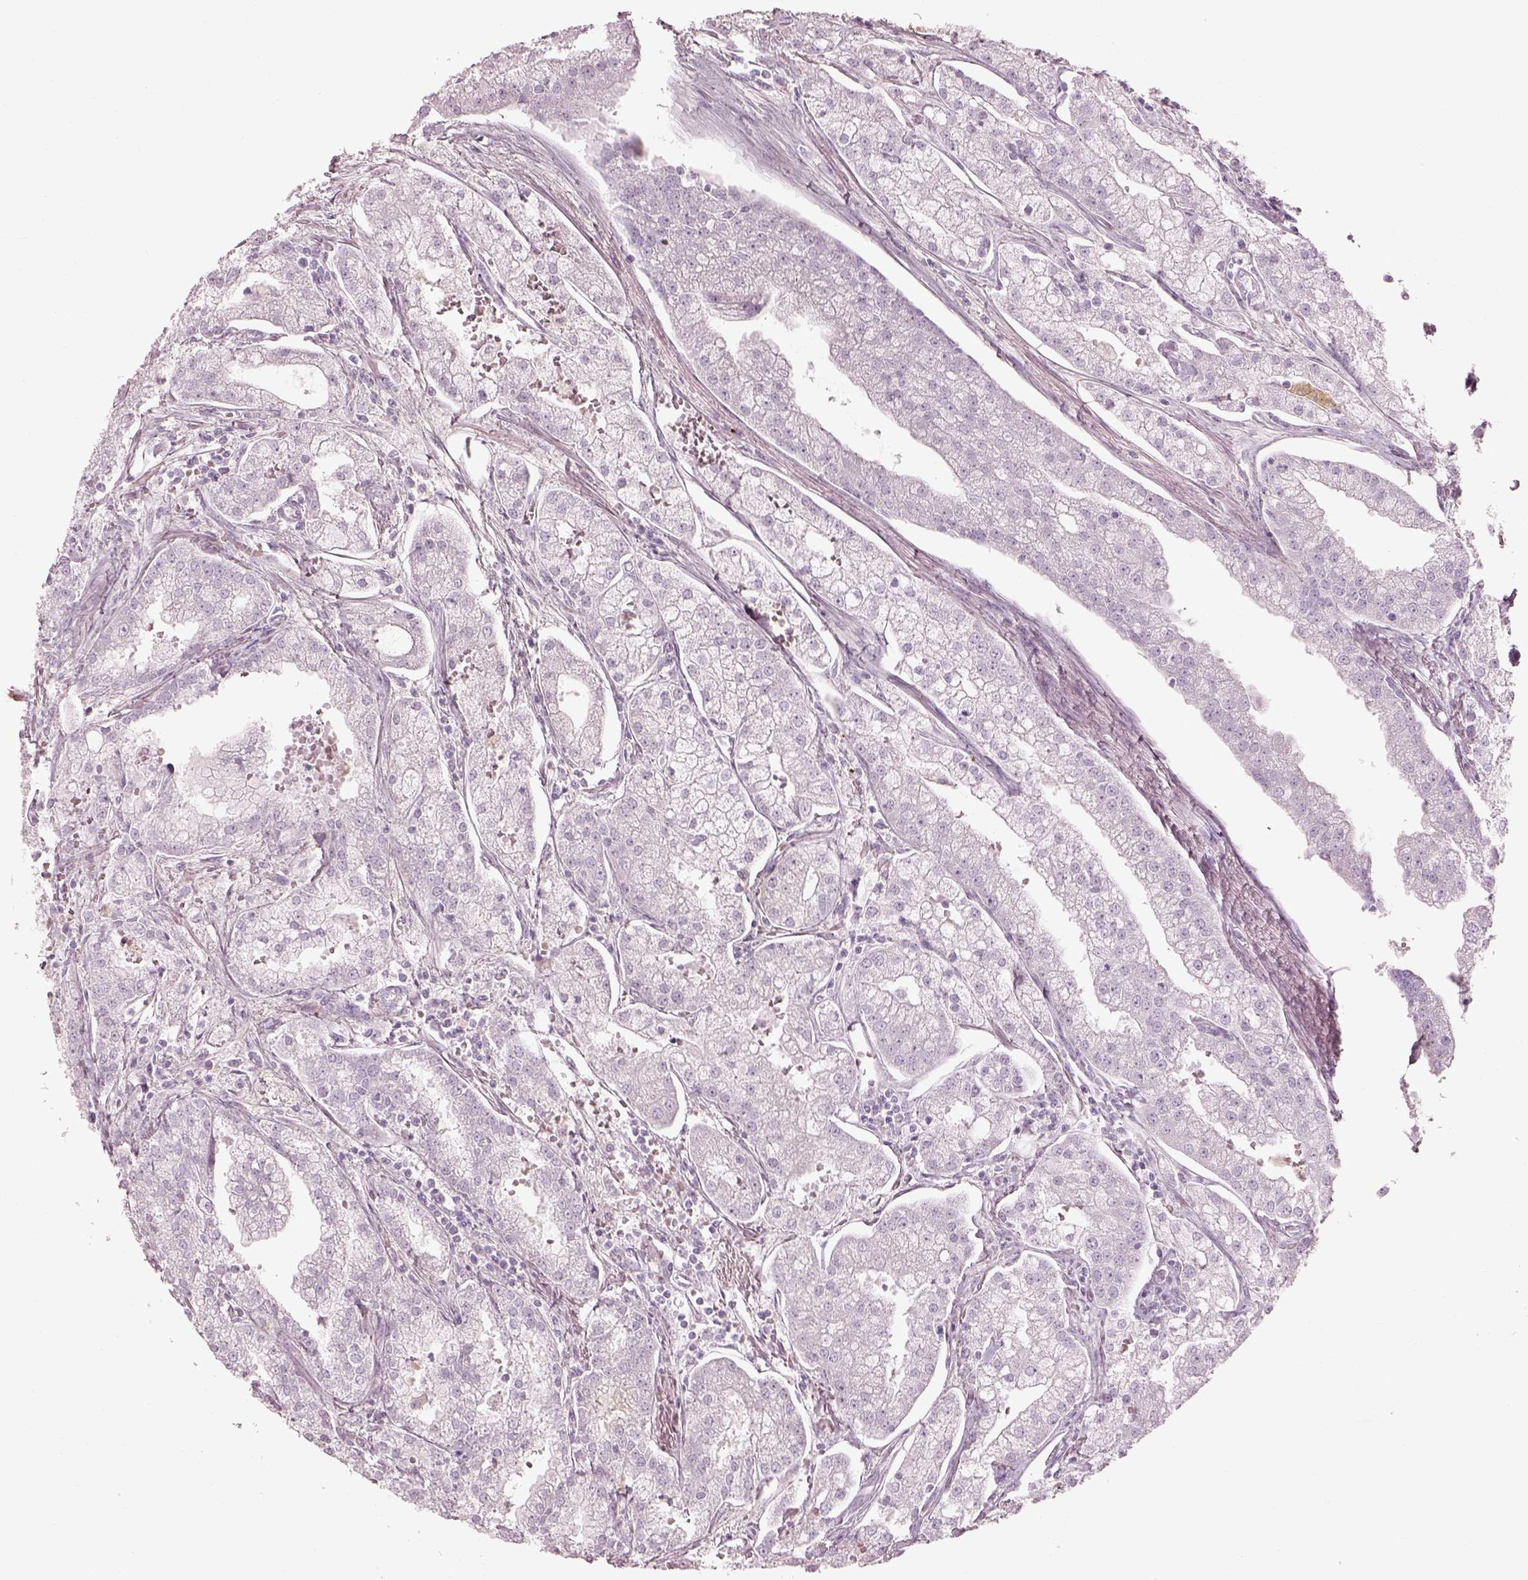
{"staining": {"intensity": "negative", "quantity": "none", "location": "none"}, "tissue": "prostate cancer", "cell_type": "Tumor cells", "image_type": "cancer", "snomed": [{"axis": "morphology", "description": "Adenocarcinoma, NOS"}, {"axis": "topography", "description": "Prostate"}], "caption": "A high-resolution photomicrograph shows IHC staining of prostate cancer, which reveals no significant staining in tumor cells.", "gene": "RSPH9", "patient": {"sex": "male", "age": 70}}